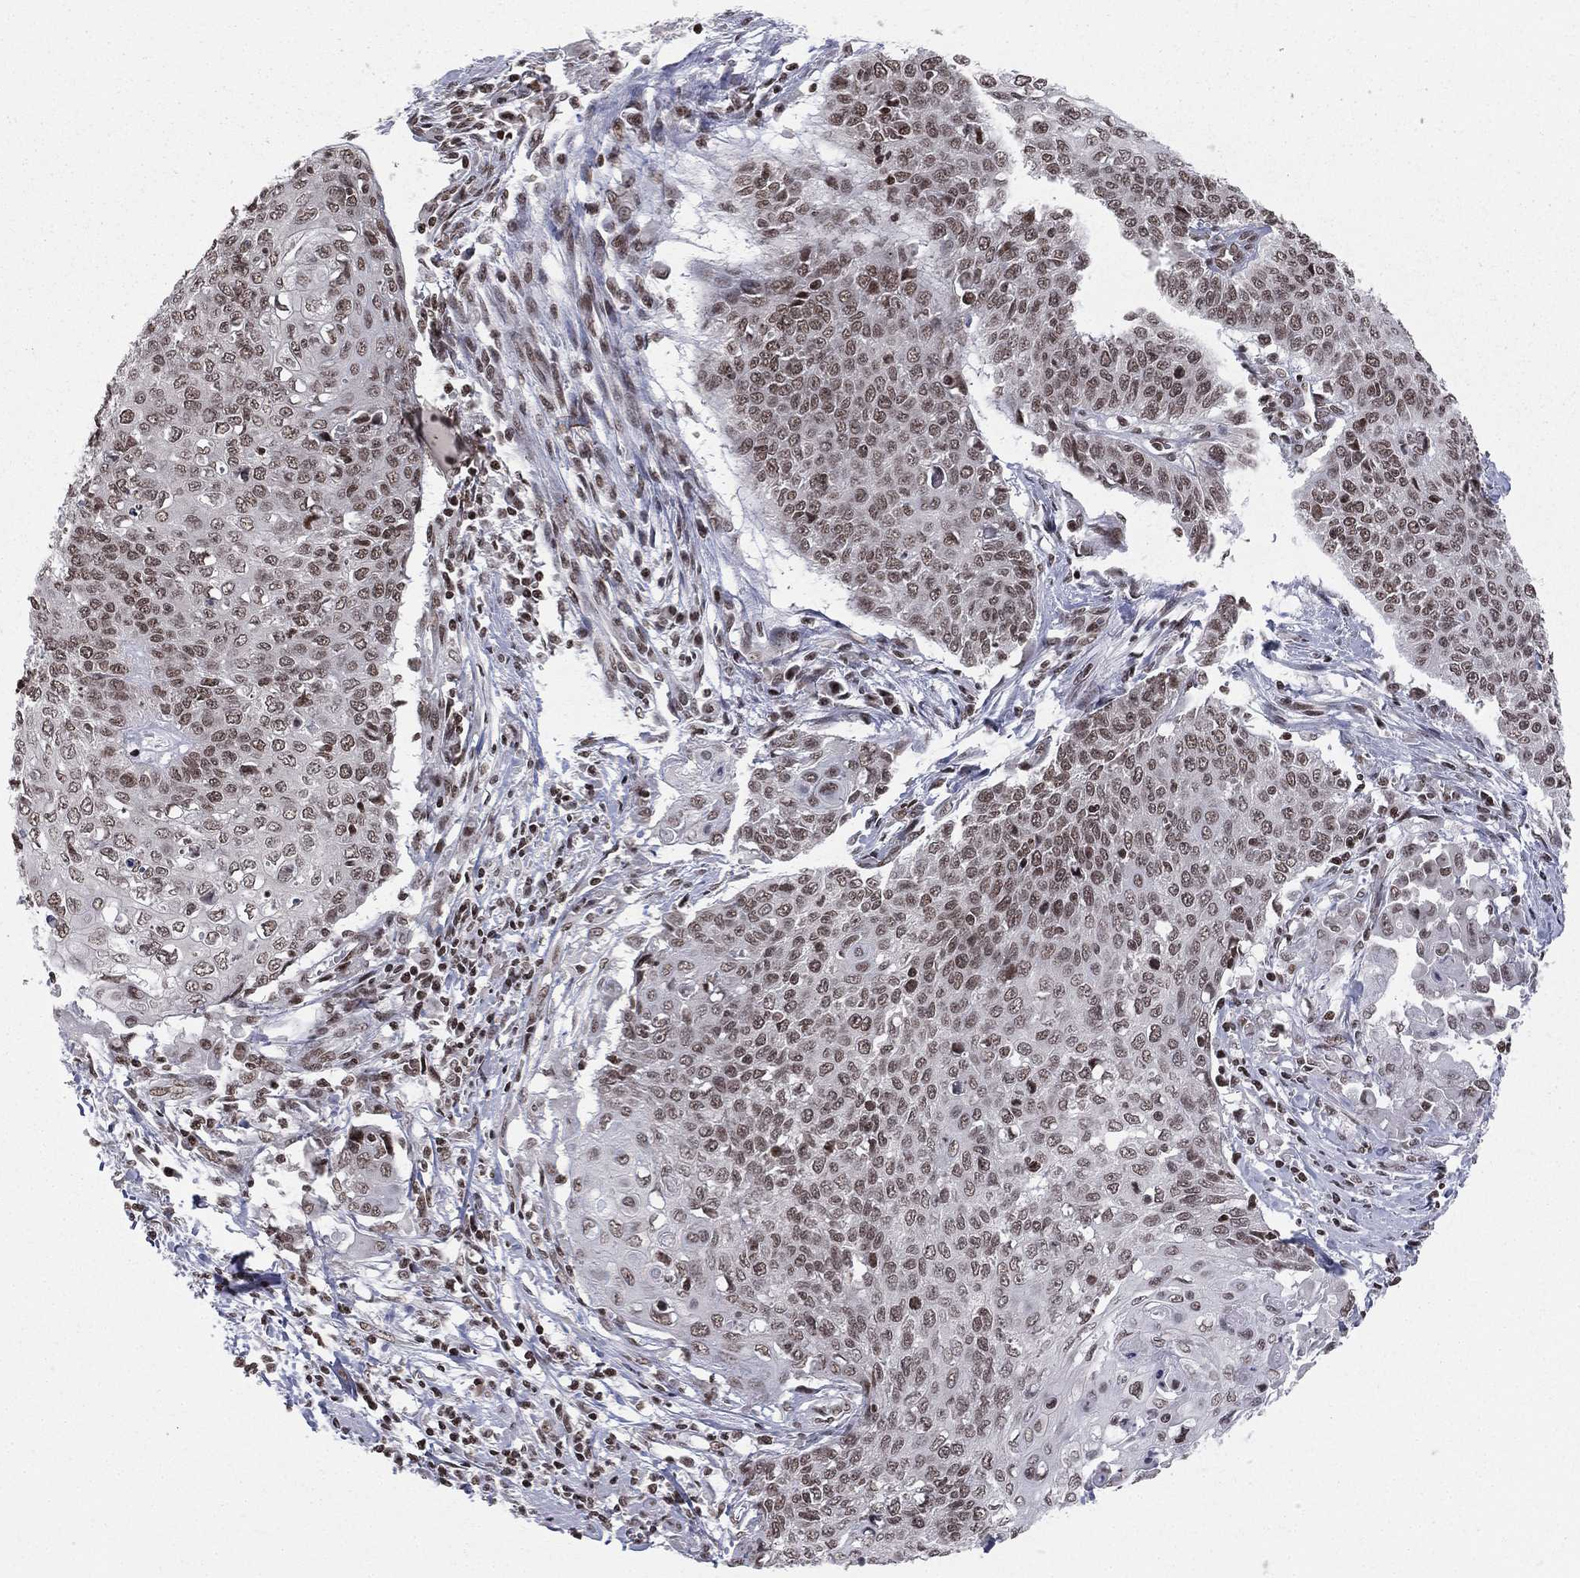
{"staining": {"intensity": "strong", "quantity": "25%-75%", "location": "nuclear"}, "tissue": "cervical cancer", "cell_type": "Tumor cells", "image_type": "cancer", "snomed": [{"axis": "morphology", "description": "Squamous cell carcinoma, NOS"}, {"axis": "topography", "description": "Cervix"}], "caption": "Squamous cell carcinoma (cervical) was stained to show a protein in brown. There is high levels of strong nuclear positivity in approximately 25%-75% of tumor cells.", "gene": "RFX7", "patient": {"sex": "female", "age": 39}}